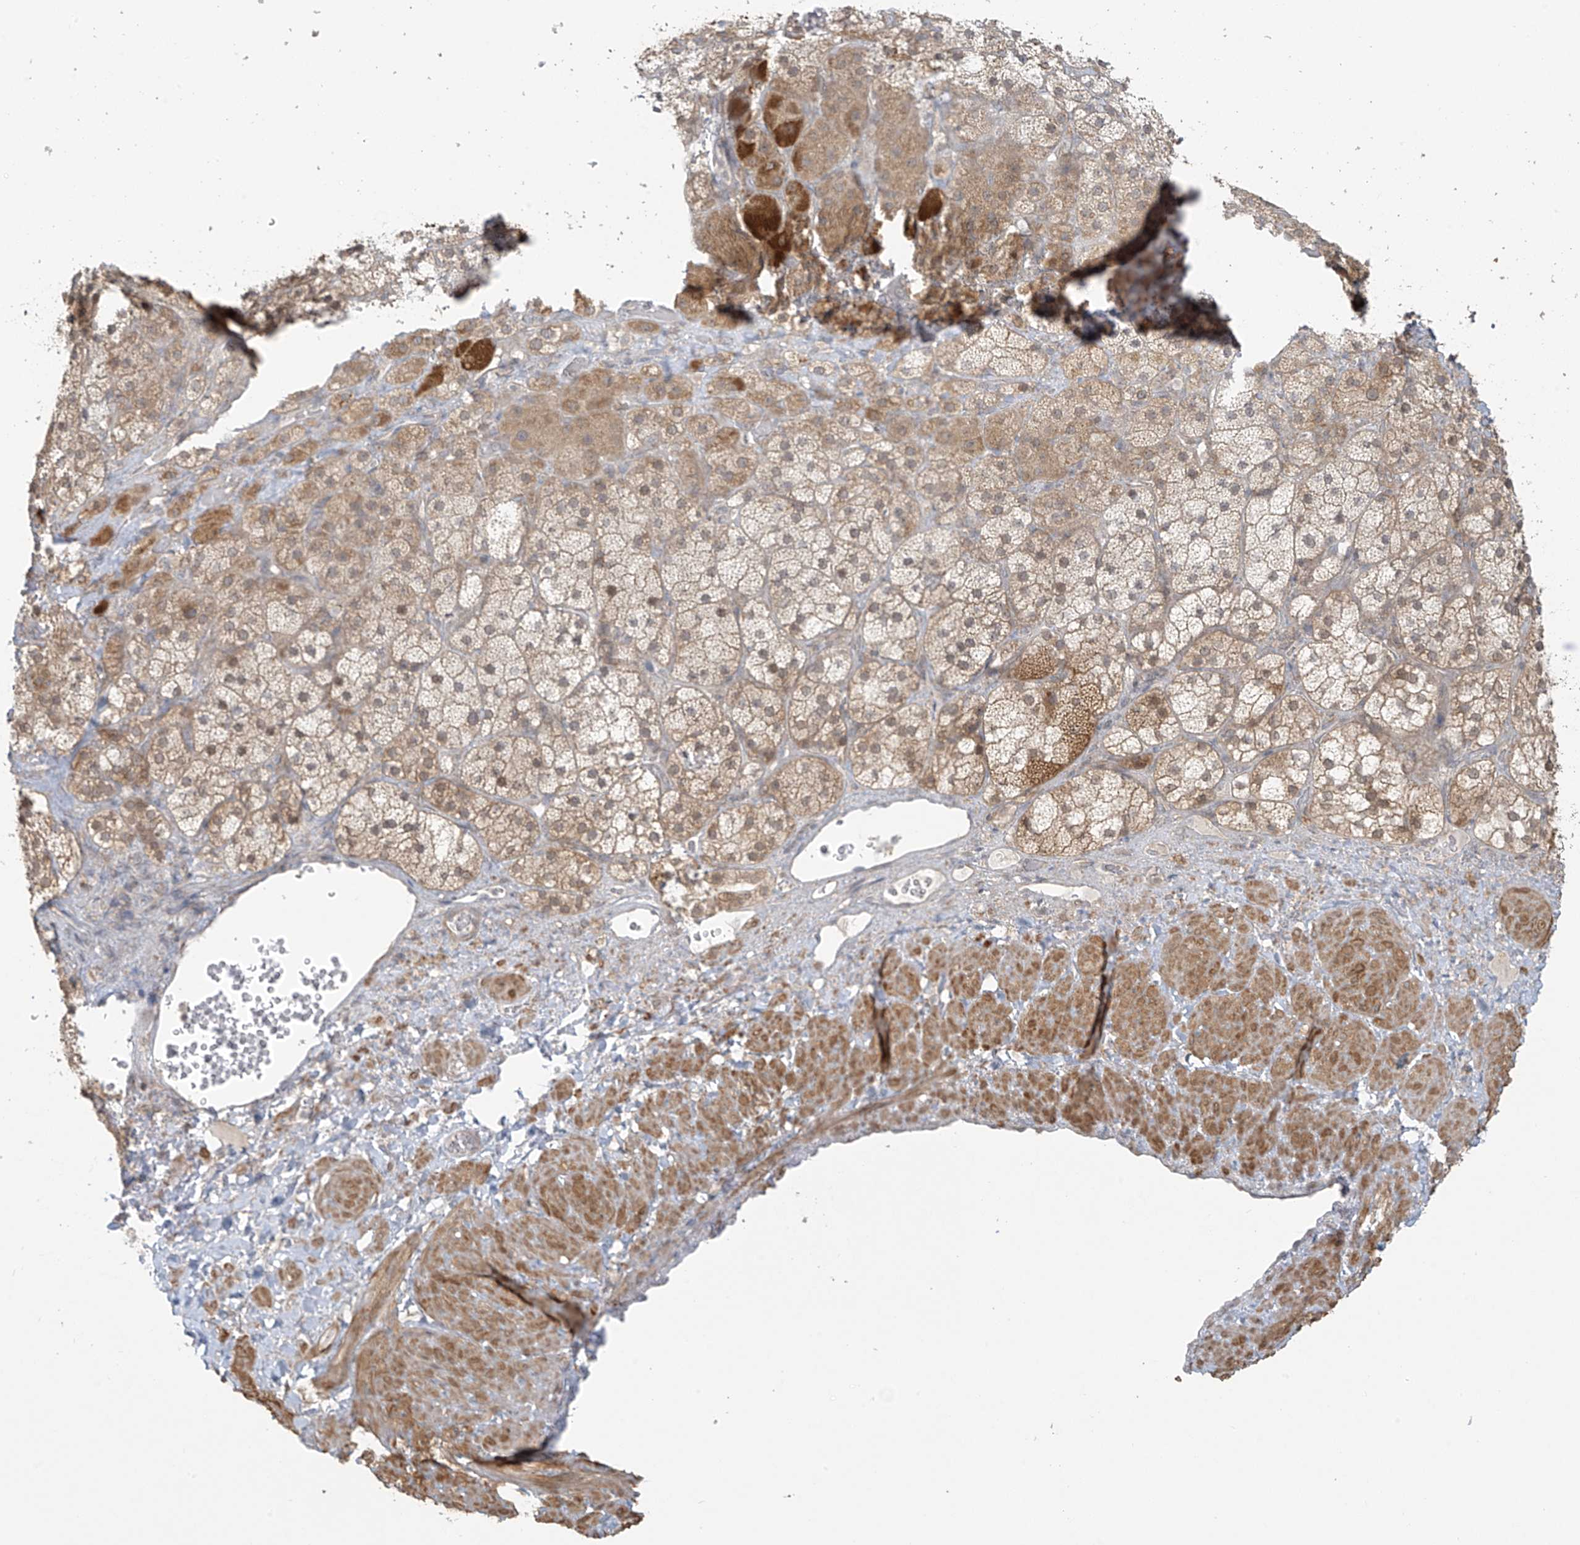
{"staining": {"intensity": "moderate", "quantity": ">75%", "location": "cytoplasmic/membranous"}, "tissue": "adrenal gland", "cell_type": "Glandular cells", "image_type": "normal", "snomed": [{"axis": "morphology", "description": "Normal tissue, NOS"}, {"axis": "topography", "description": "Adrenal gland"}], "caption": "Brown immunohistochemical staining in unremarkable human adrenal gland exhibits moderate cytoplasmic/membranous expression in about >75% of glandular cells.", "gene": "HDDC2", "patient": {"sex": "male", "age": 57}}